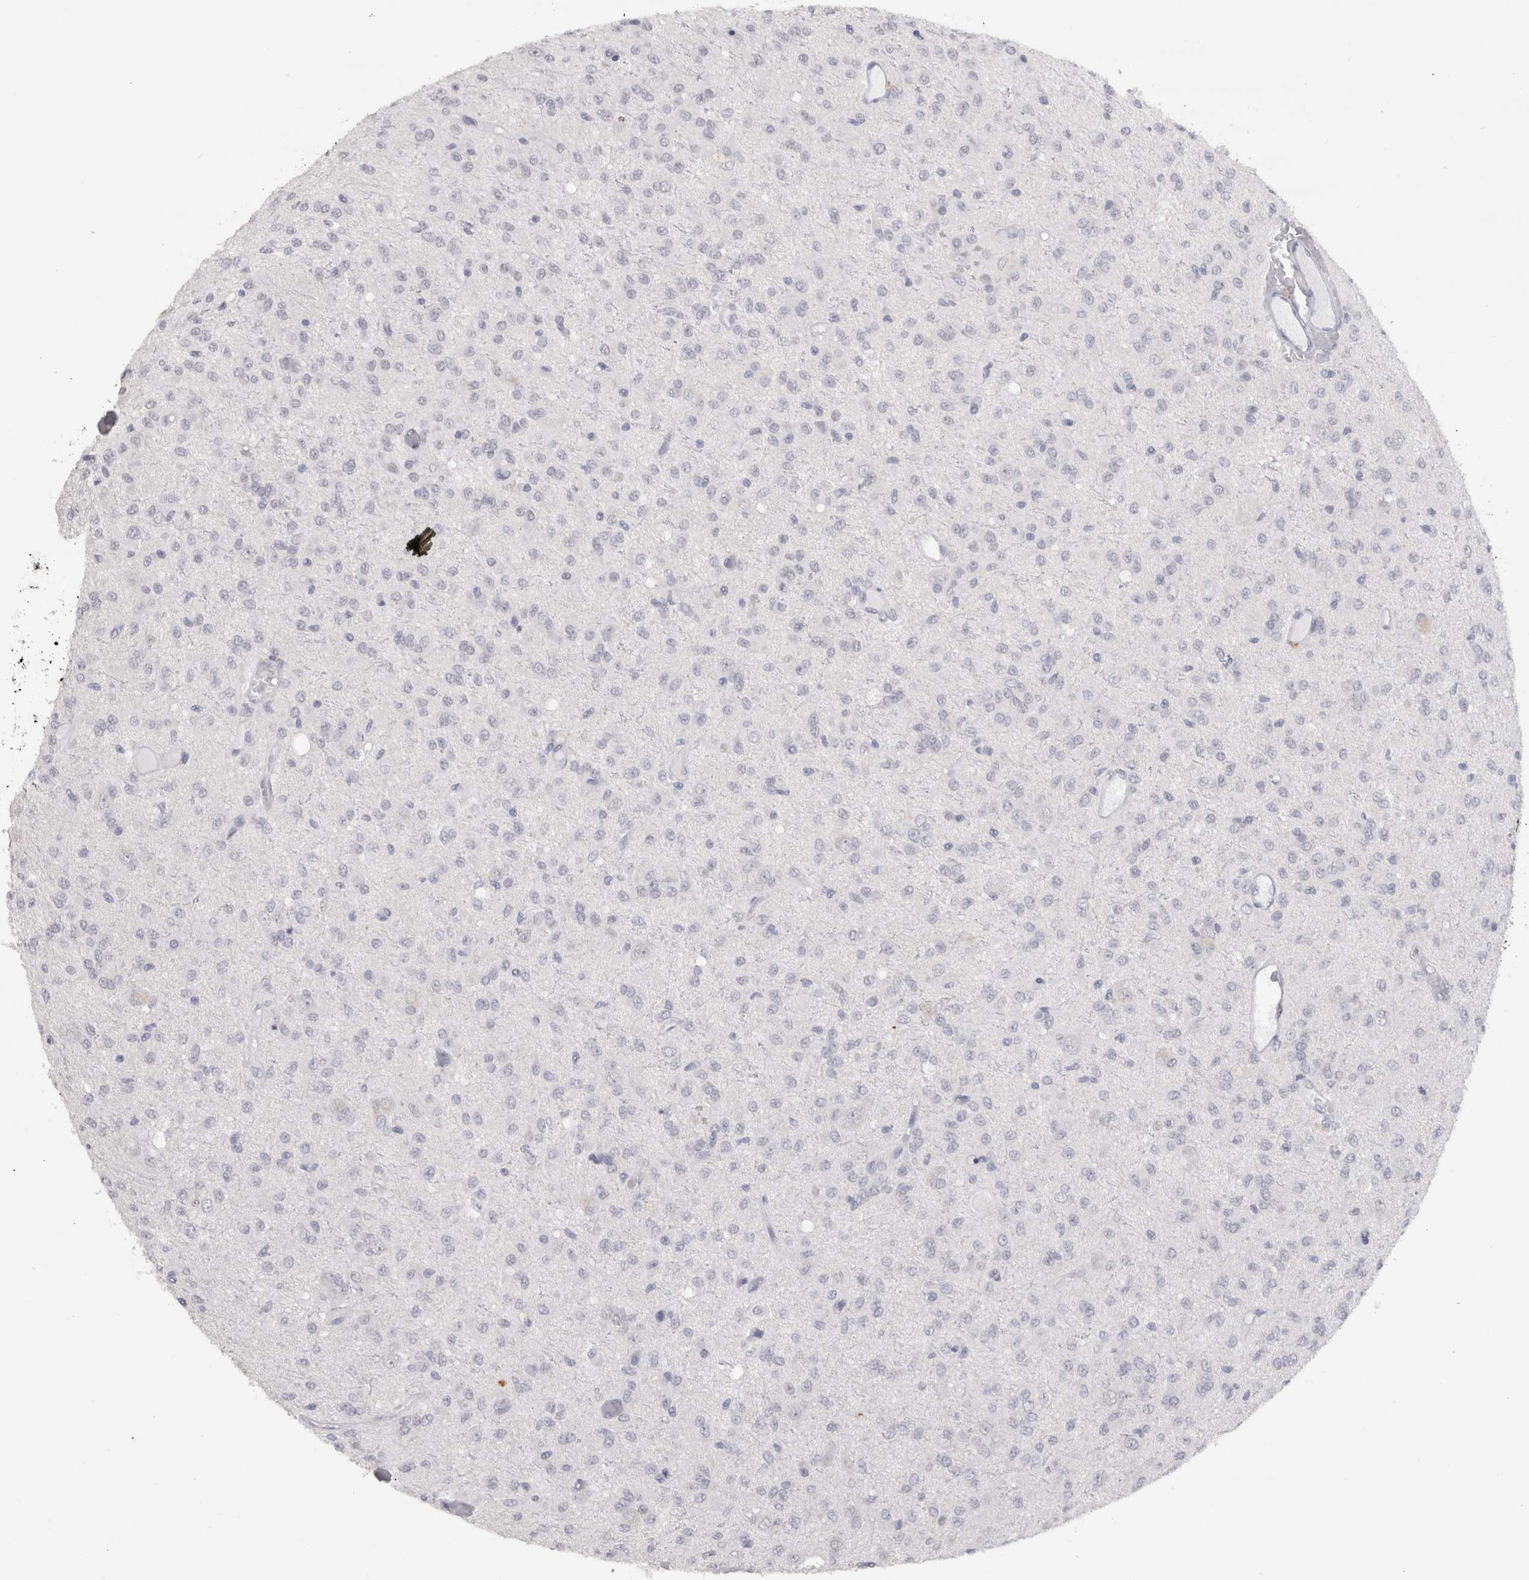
{"staining": {"intensity": "negative", "quantity": "none", "location": "none"}, "tissue": "glioma", "cell_type": "Tumor cells", "image_type": "cancer", "snomed": [{"axis": "morphology", "description": "Glioma, malignant, High grade"}, {"axis": "topography", "description": "Brain"}], "caption": "This is an IHC histopathology image of human malignant high-grade glioma. There is no expression in tumor cells.", "gene": "CDH17", "patient": {"sex": "female", "age": 59}}